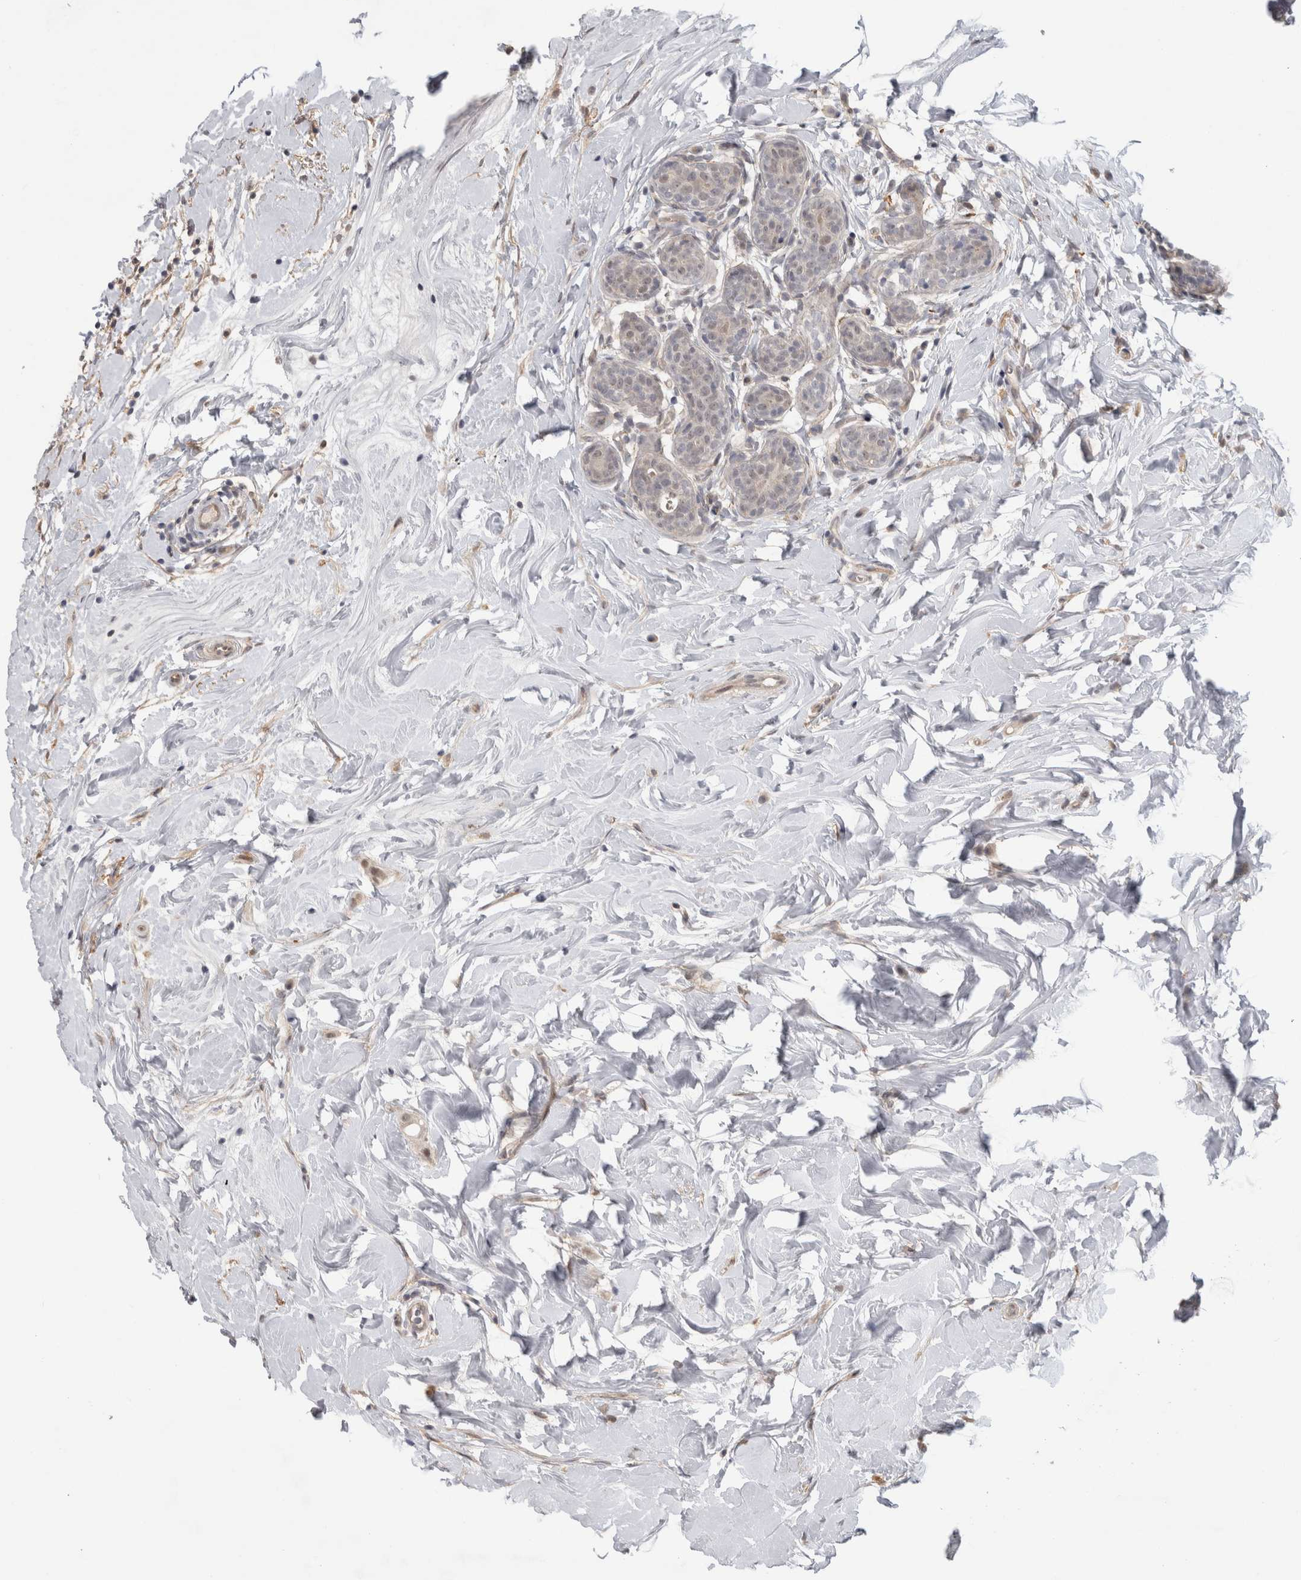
{"staining": {"intensity": "weak", "quantity": "<25%", "location": "nuclear"}, "tissue": "breast cancer", "cell_type": "Tumor cells", "image_type": "cancer", "snomed": [{"axis": "morphology", "description": "Lobular carcinoma, in situ"}, {"axis": "morphology", "description": "Lobular carcinoma"}, {"axis": "topography", "description": "Breast"}], "caption": "Photomicrograph shows no significant protein expression in tumor cells of lobular carcinoma in situ (breast).", "gene": "MTBP", "patient": {"sex": "female", "age": 41}}